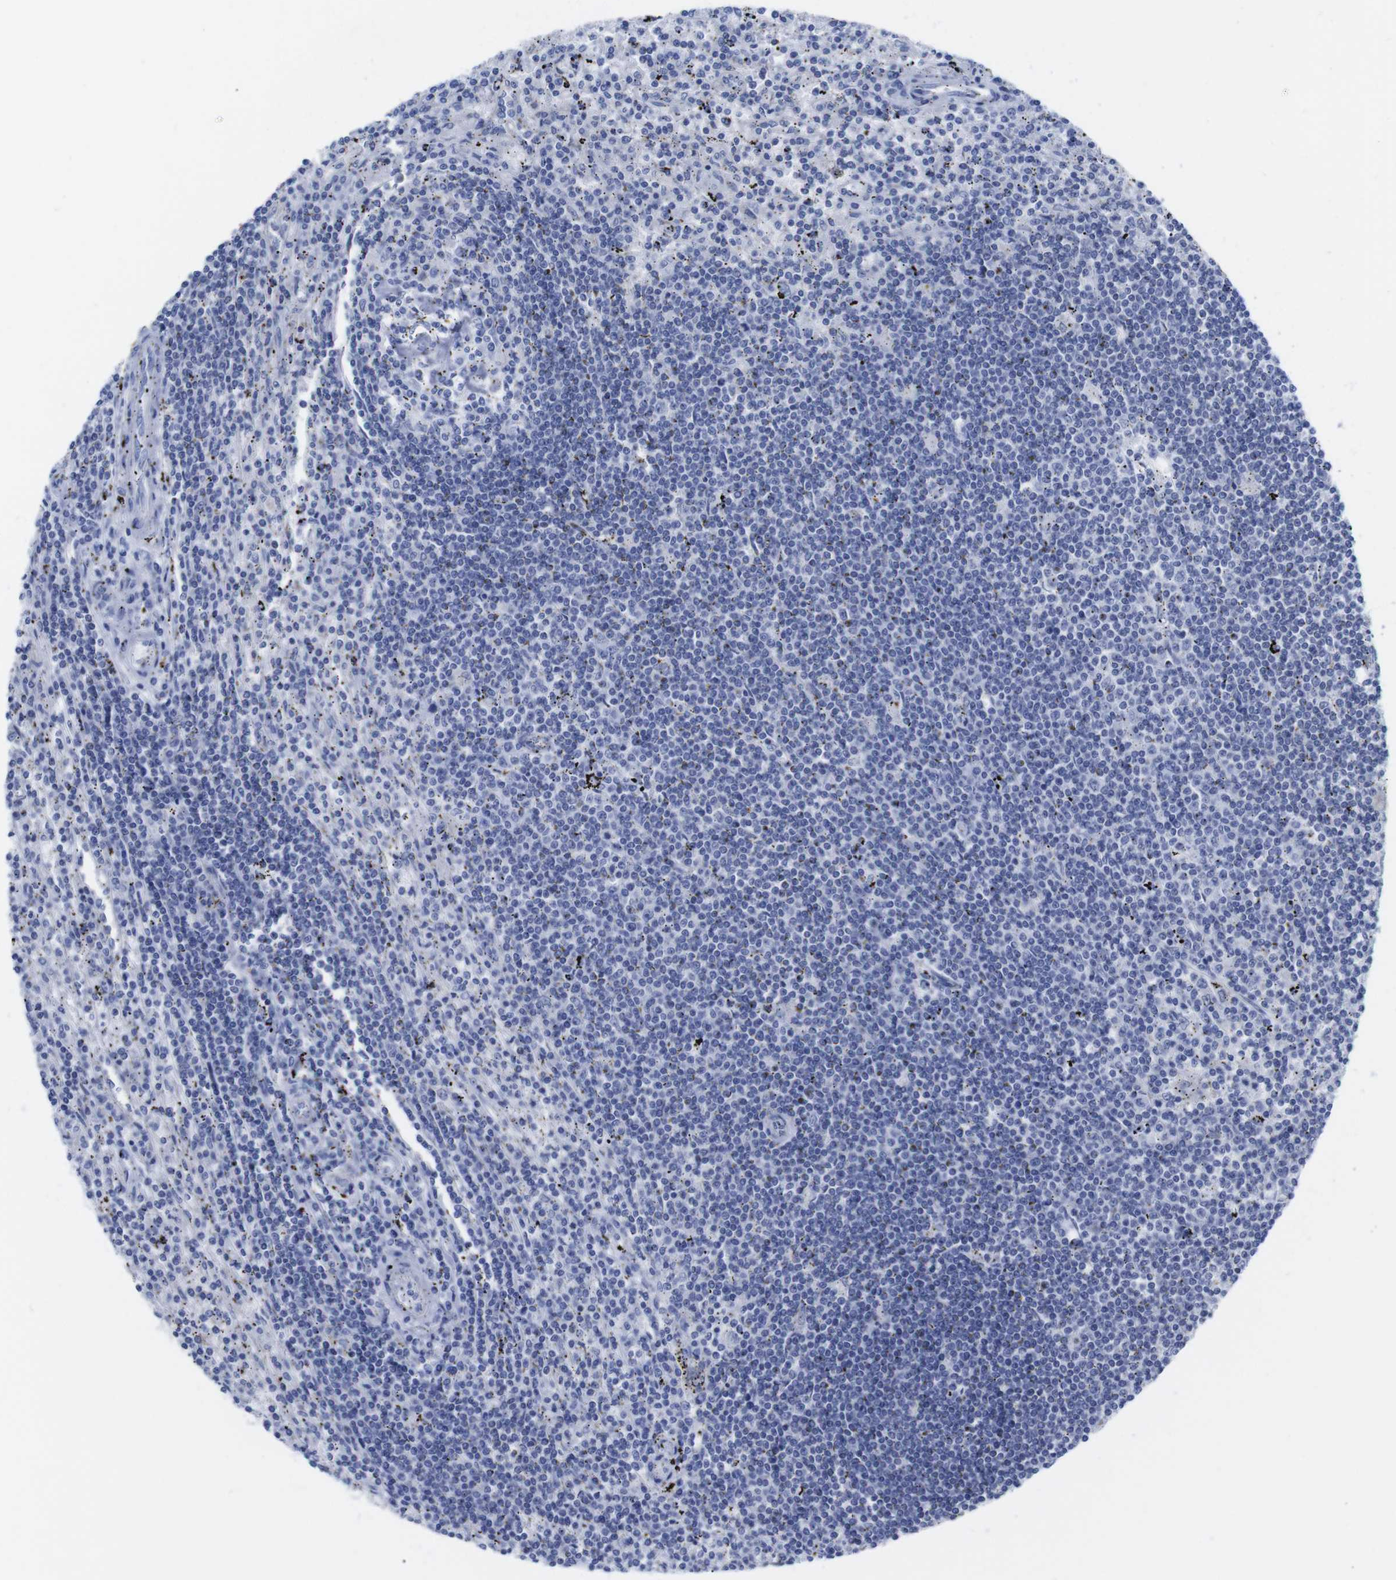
{"staining": {"intensity": "negative", "quantity": "none", "location": "none"}, "tissue": "lymphoma", "cell_type": "Tumor cells", "image_type": "cancer", "snomed": [{"axis": "morphology", "description": "Malignant lymphoma, non-Hodgkin's type, Low grade"}, {"axis": "topography", "description": "Spleen"}], "caption": "This is an IHC photomicrograph of human low-grade malignant lymphoma, non-Hodgkin's type. There is no positivity in tumor cells.", "gene": "LRRC55", "patient": {"sex": "male", "age": 76}}